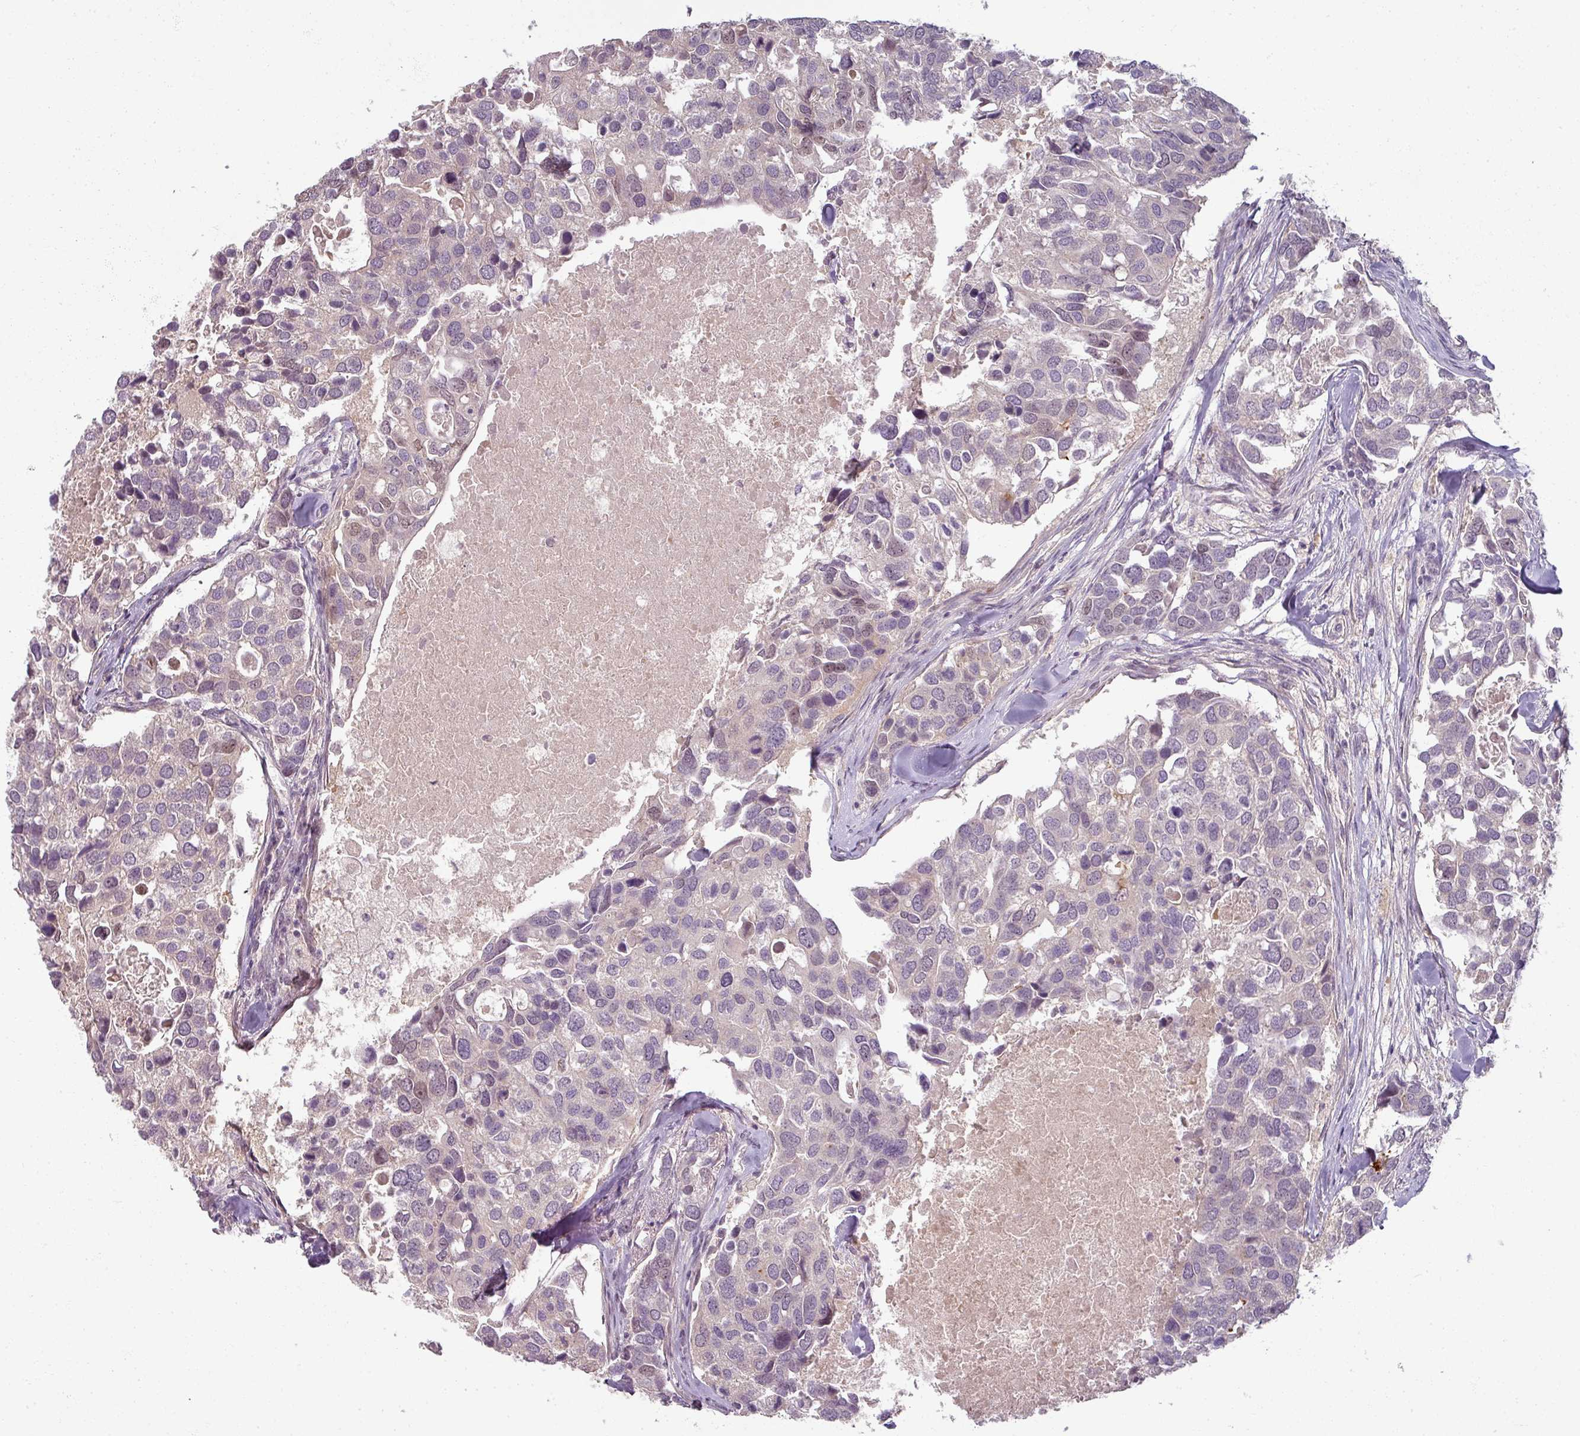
{"staining": {"intensity": "weak", "quantity": "<25%", "location": "nuclear"}, "tissue": "breast cancer", "cell_type": "Tumor cells", "image_type": "cancer", "snomed": [{"axis": "morphology", "description": "Duct carcinoma"}, {"axis": "topography", "description": "Breast"}], "caption": "A high-resolution histopathology image shows immunohistochemistry staining of infiltrating ductal carcinoma (breast), which displays no significant expression in tumor cells.", "gene": "MYMK", "patient": {"sex": "female", "age": 83}}